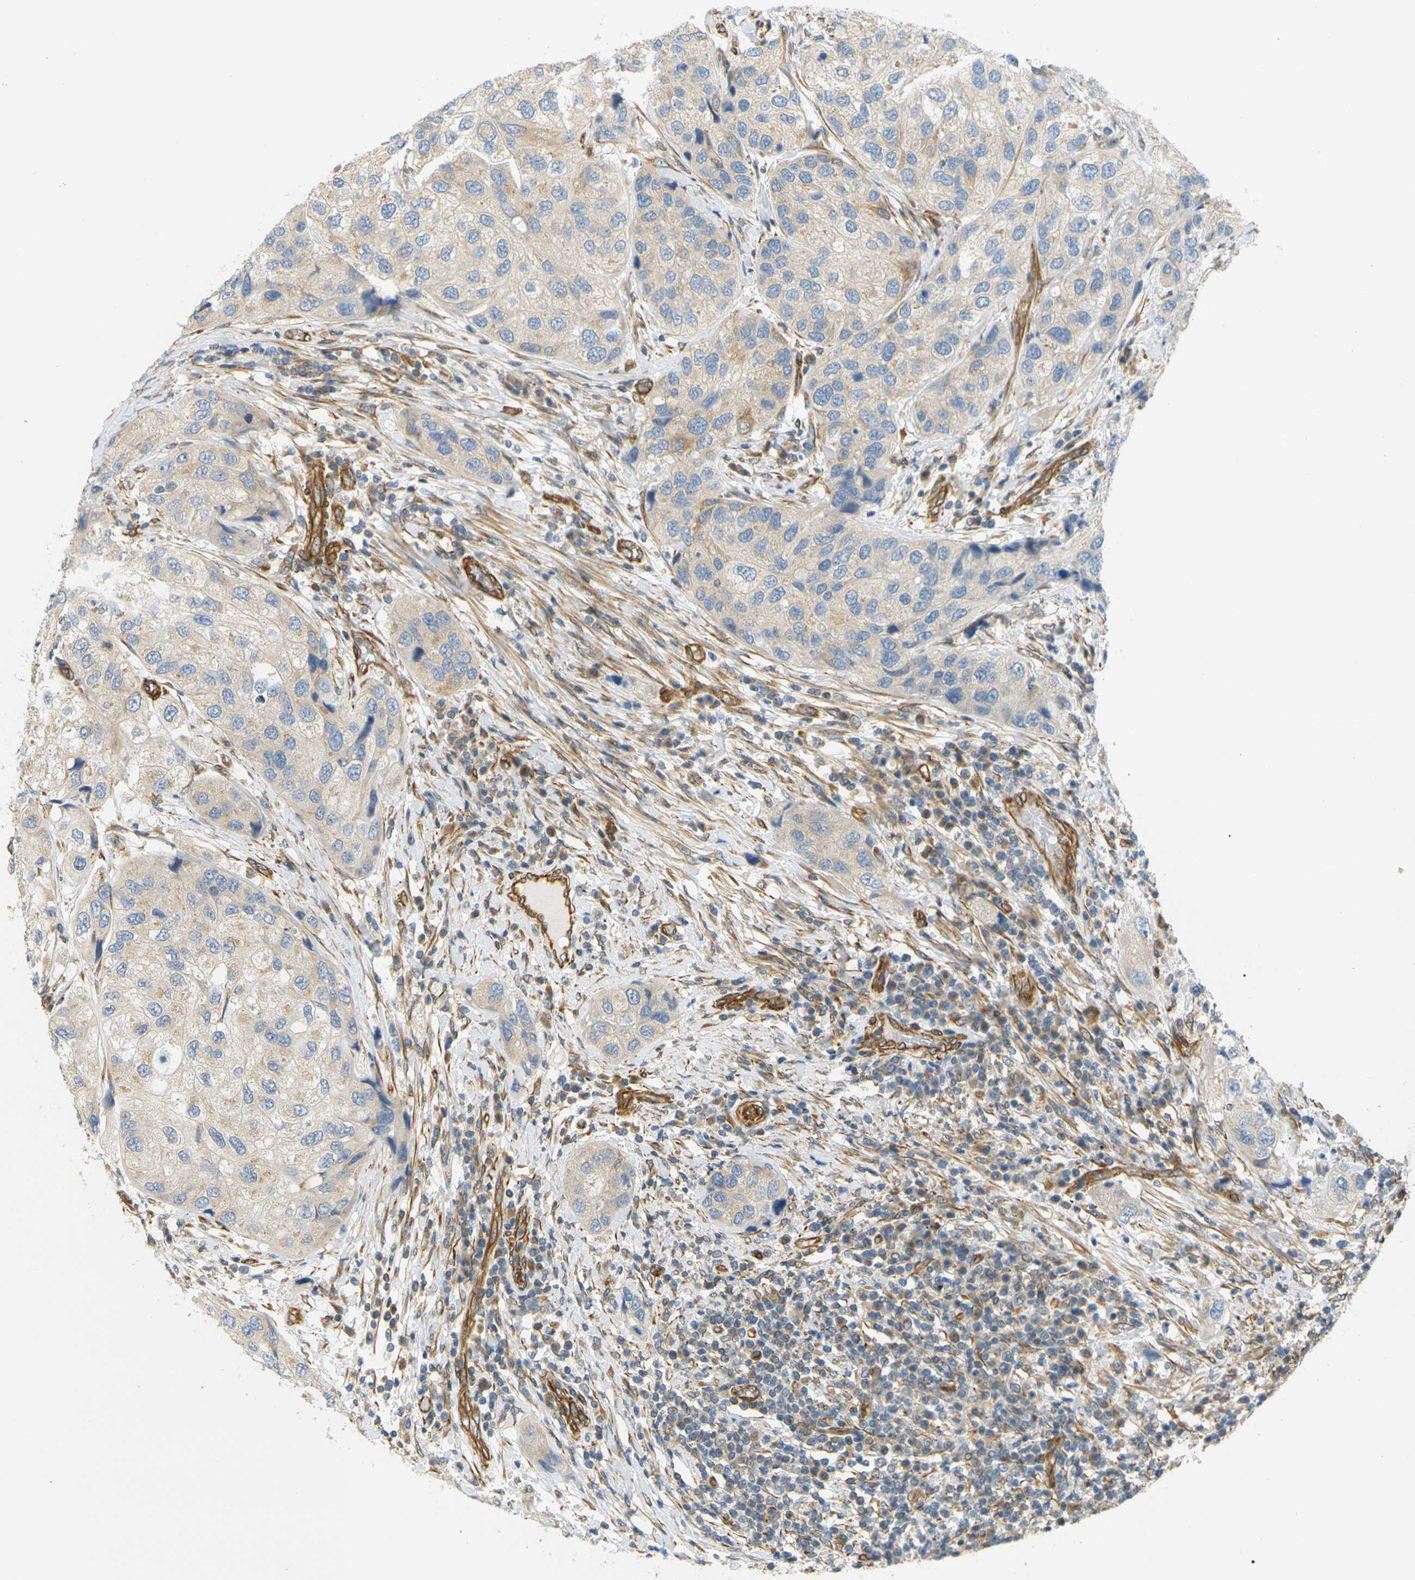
{"staining": {"intensity": "weak", "quantity": "<25%", "location": "cytoplasmic/membranous"}, "tissue": "urothelial cancer", "cell_type": "Tumor cells", "image_type": "cancer", "snomed": [{"axis": "morphology", "description": "Urothelial carcinoma, High grade"}, {"axis": "topography", "description": "Urinary bladder"}], "caption": "Micrograph shows no protein positivity in tumor cells of urothelial cancer tissue. Brightfield microscopy of immunohistochemistry (IHC) stained with DAB (3,3'-diaminobenzidine) (brown) and hematoxylin (blue), captured at high magnification.", "gene": "CYTH3", "patient": {"sex": "female", "age": 64}}